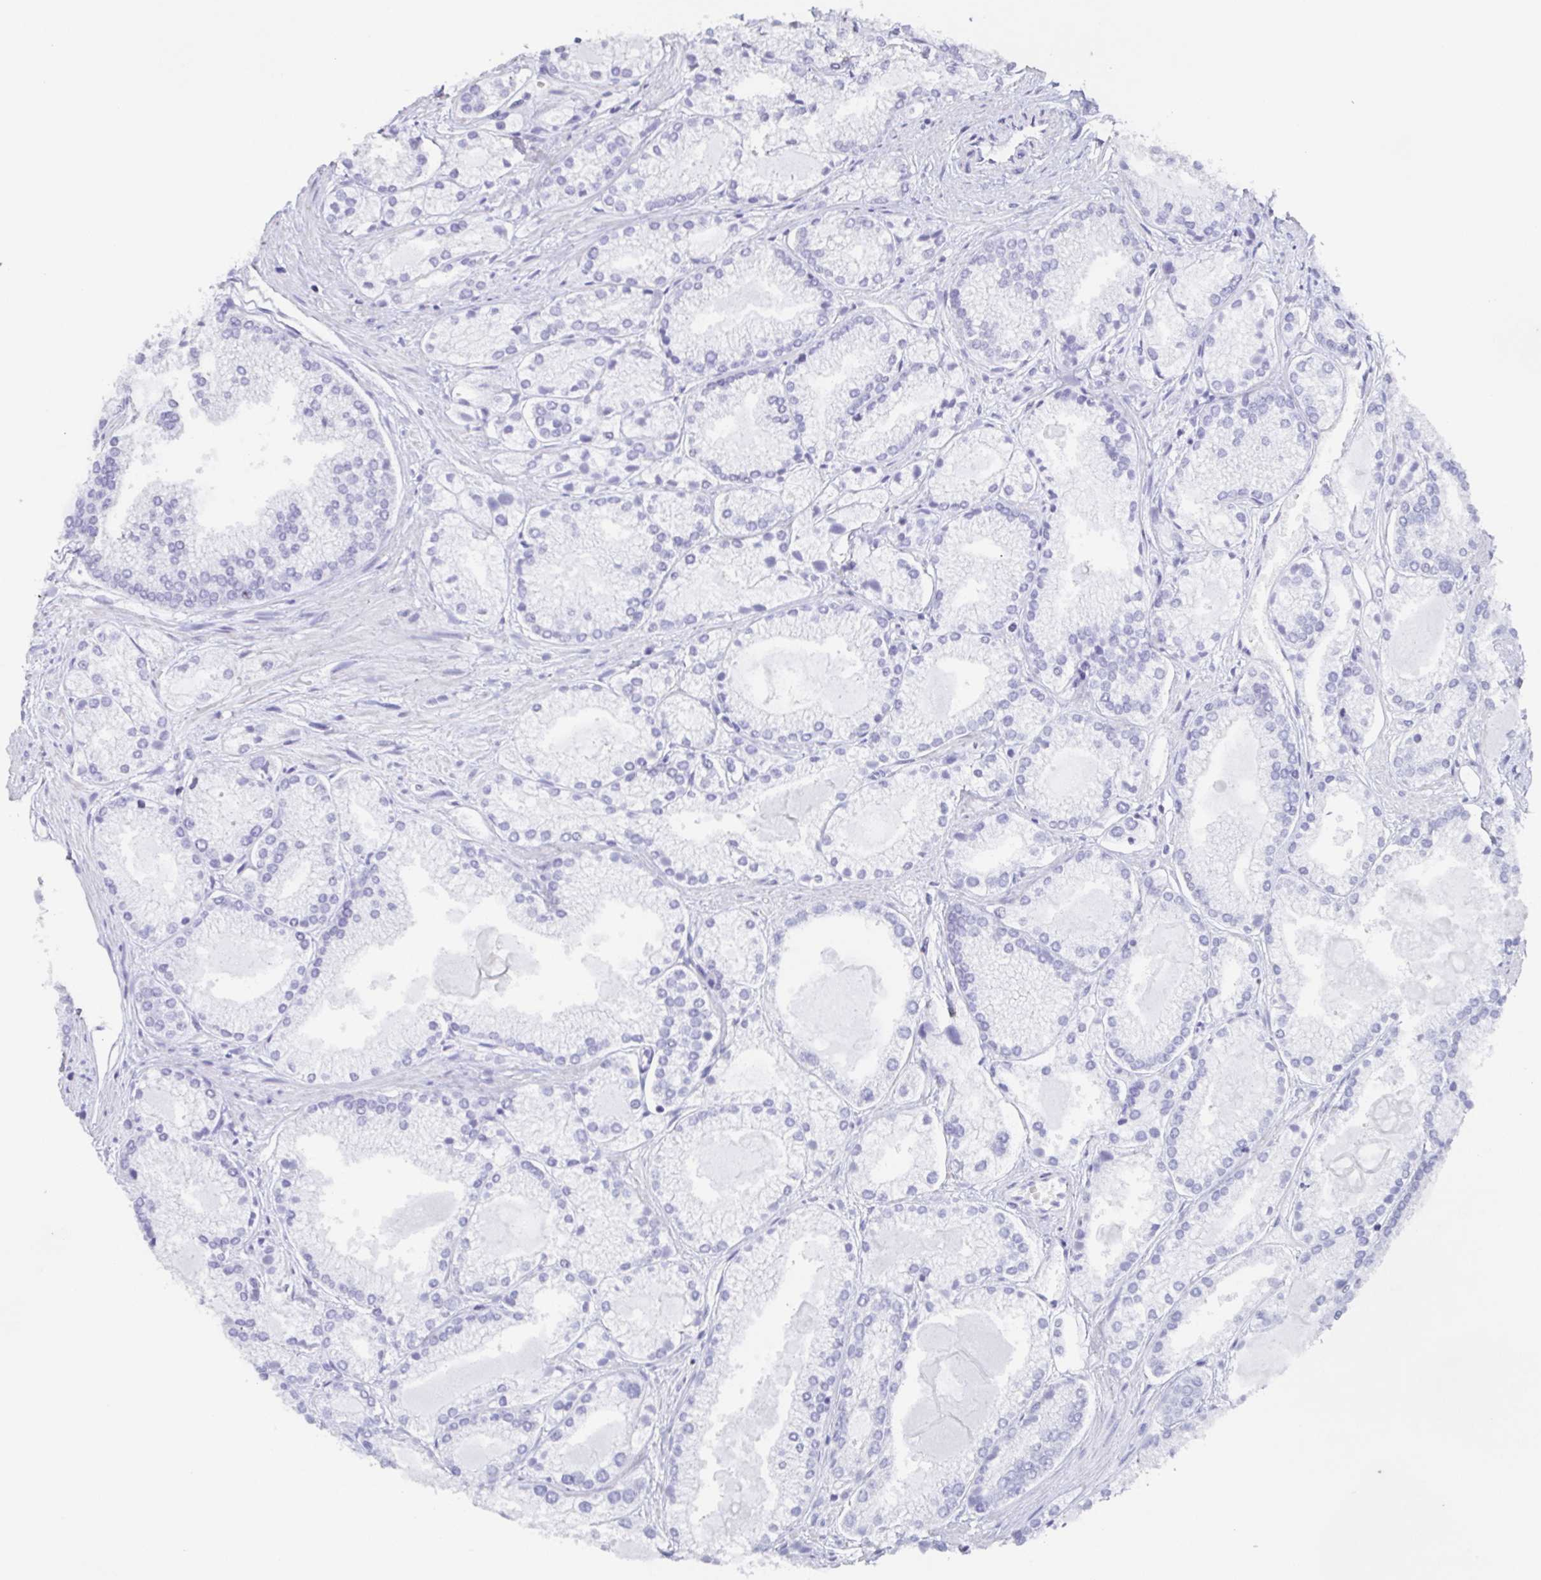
{"staining": {"intensity": "negative", "quantity": "none", "location": "none"}, "tissue": "prostate cancer", "cell_type": "Tumor cells", "image_type": "cancer", "snomed": [{"axis": "morphology", "description": "Adenocarcinoma, High grade"}, {"axis": "topography", "description": "Prostate"}], "caption": "Tumor cells show no significant protein staining in prostate cancer.", "gene": "POU2F3", "patient": {"sex": "male", "age": 68}}